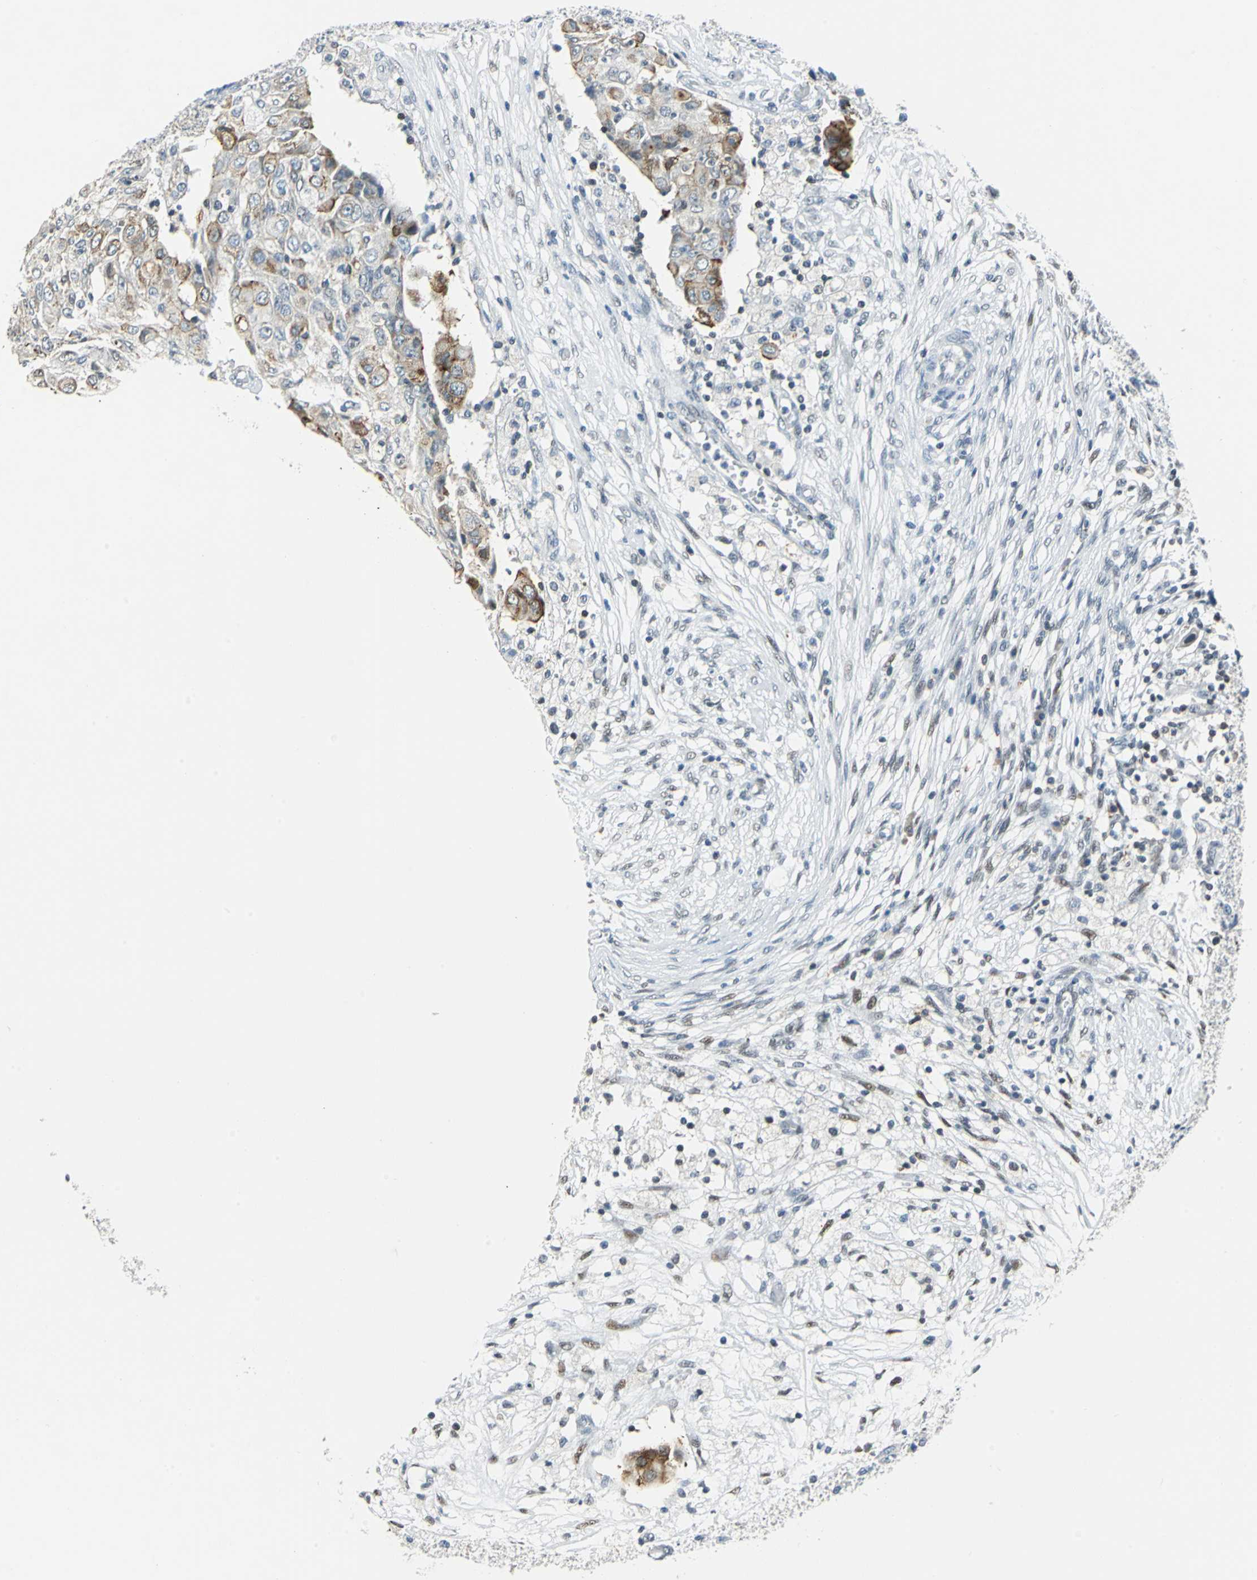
{"staining": {"intensity": "moderate", "quantity": "<25%", "location": "cytoplasmic/membranous"}, "tissue": "ovarian cancer", "cell_type": "Tumor cells", "image_type": "cancer", "snomed": [{"axis": "morphology", "description": "Carcinoma, endometroid"}, {"axis": "topography", "description": "Ovary"}], "caption": "Immunohistochemical staining of endometroid carcinoma (ovarian) demonstrates low levels of moderate cytoplasmic/membranous protein expression in about <25% of tumor cells.", "gene": "HCFC2", "patient": {"sex": "female", "age": 42}}